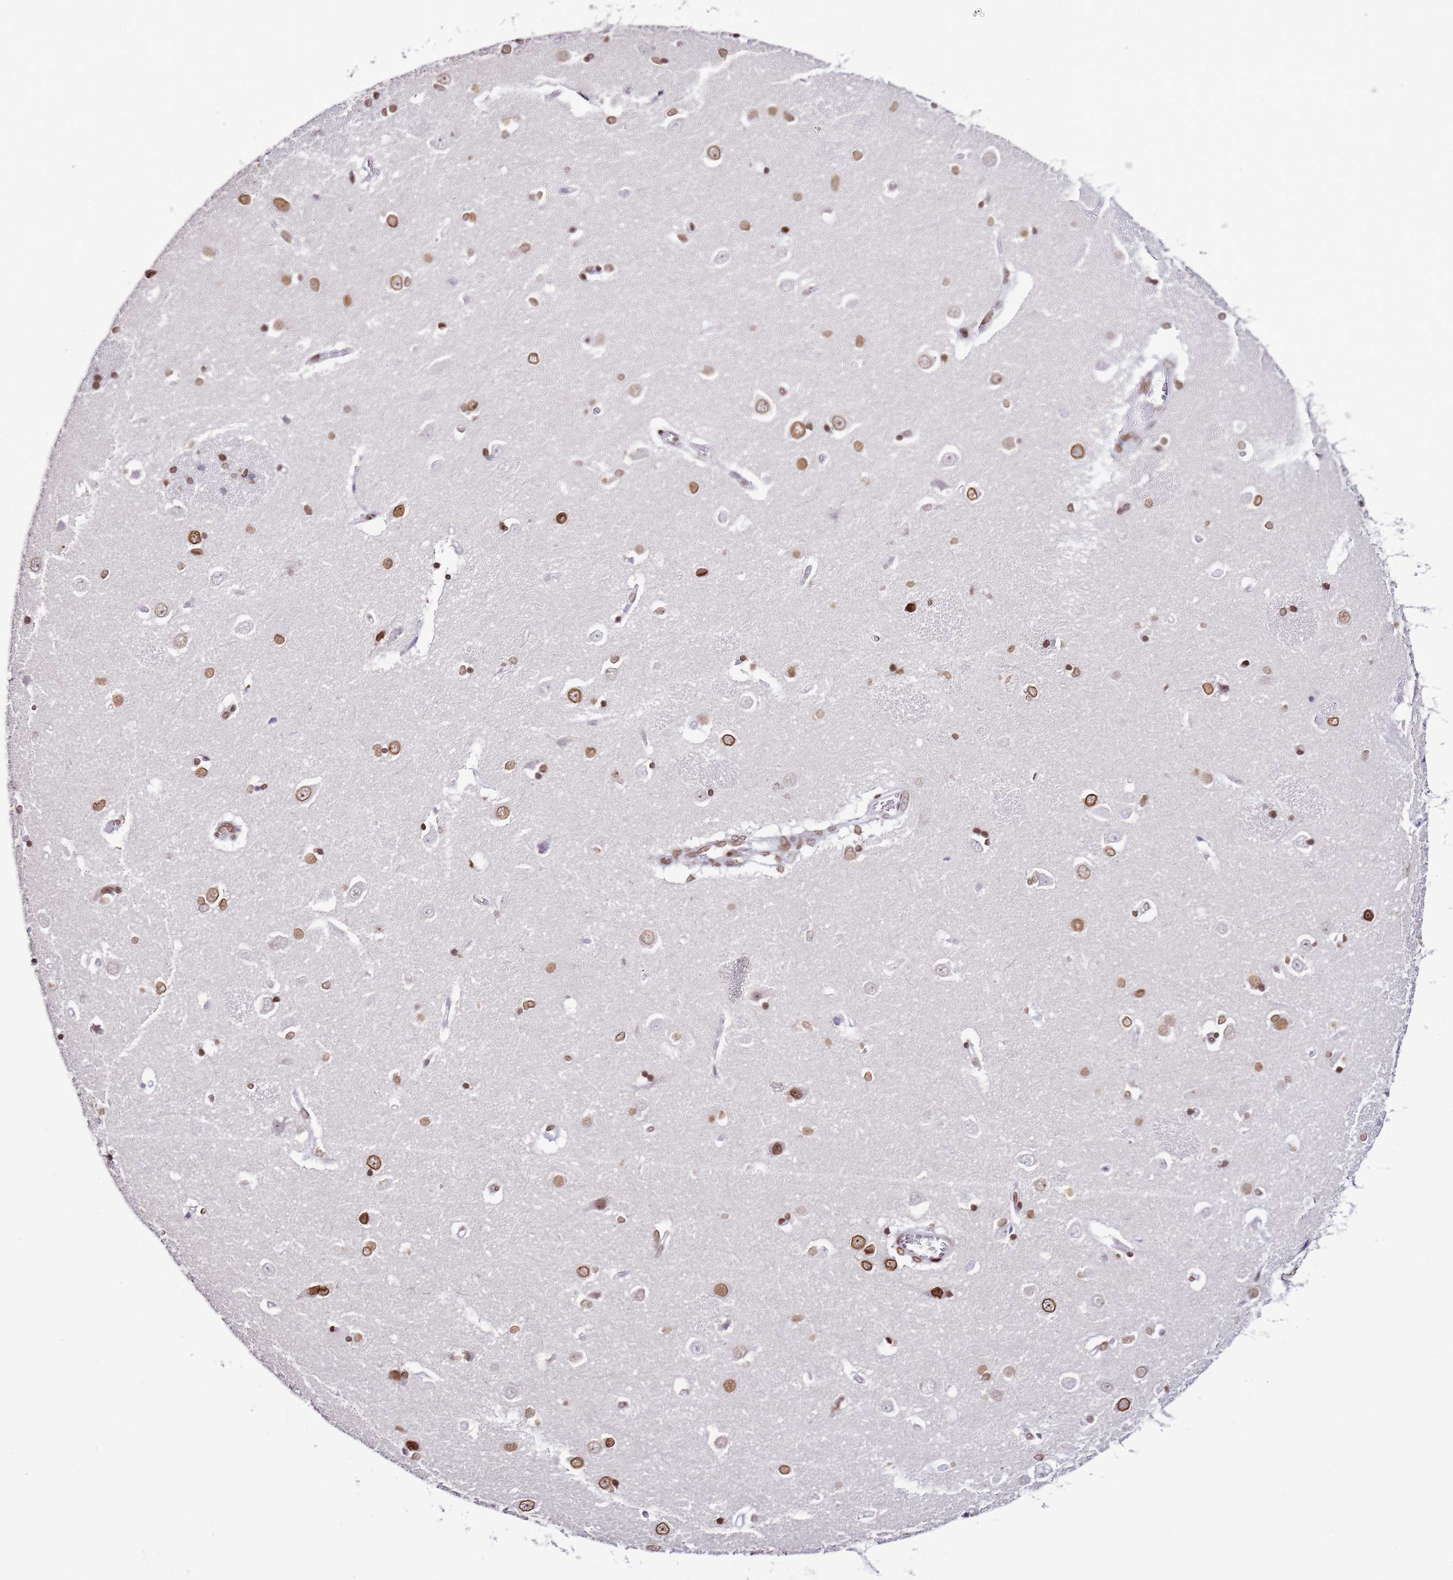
{"staining": {"intensity": "moderate", "quantity": "<25%", "location": "nuclear"}, "tissue": "caudate", "cell_type": "Glial cells", "image_type": "normal", "snomed": [{"axis": "morphology", "description": "Normal tissue, NOS"}, {"axis": "topography", "description": "Lateral ventricle wall"}], "caption": "An IHC histopathology image of benign tissue is shown. Protein staining in brown shows moderate nuclear positivity in caudate within glial cells. The staining was performed using DAB (3,3'-diaminobenzidine) to visualize the protein expression in brown, while the nuclei were stained in blue with hematoxylin (Magnification: 20x).", "gene": "POU6F1", "patient": {"sex": "male", "age": 37}}